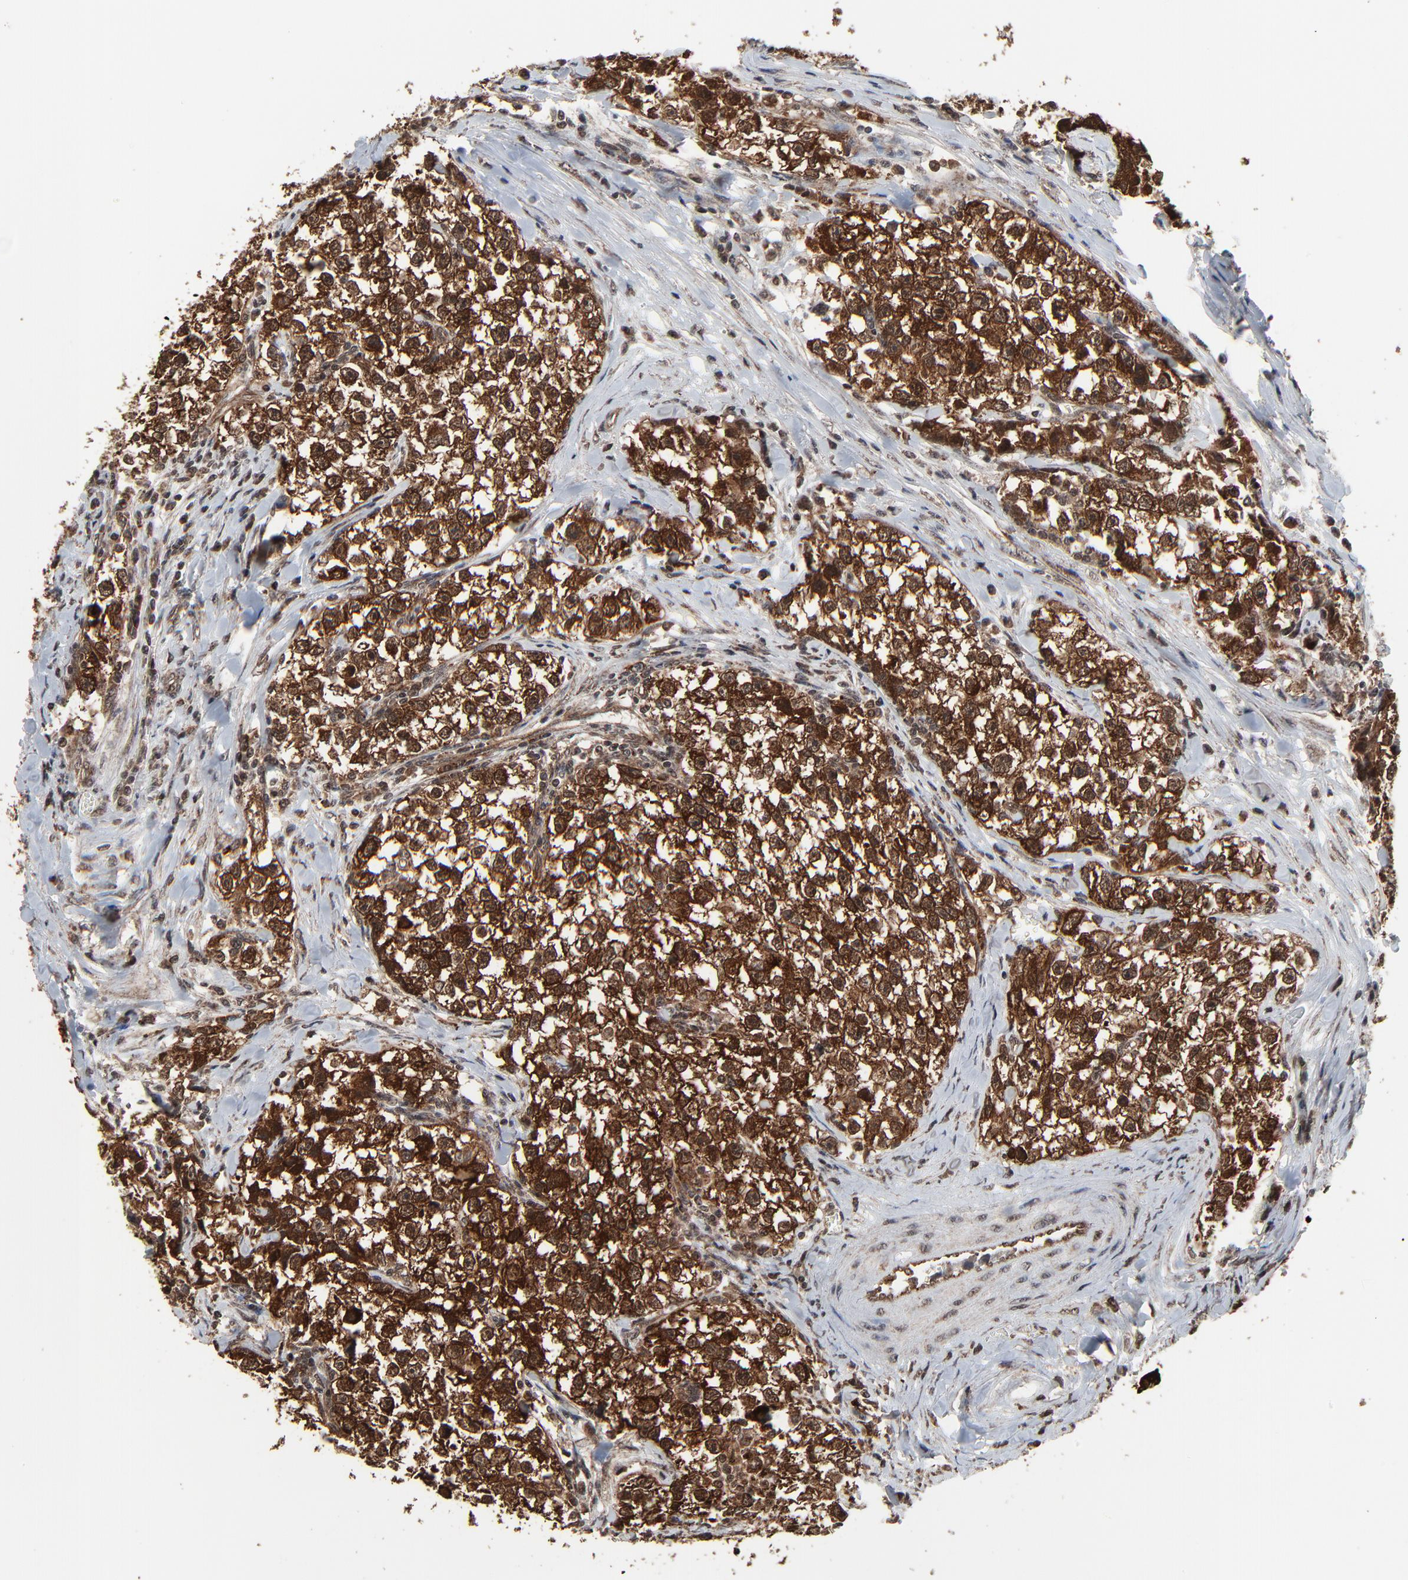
{"staining": {"intensity": "strong", "quantity": ">75%", "location": "cytoplasmic/membranous,nuclear"}, "tissue": "testis cancer", "cell_type": "Tumor cells", "image_type": "cancer", "snomed": [{"axis": "morphology", "description": "Seminoma, NOS"}, {"axis": "morphology", "description": "Carcinoma, Embryonal, NOS"}, {"axis": "topography", "description": "Testis"}], "caption": "Testis embryonal carcinoma was stained to show a protein in brown. There is high levels of strong cytoplasmic/membranous and nuclear expression in approximately >75% of tumor cells.", "gene": "RHOJ", "patient": {"sex": "male", "age": 30}}